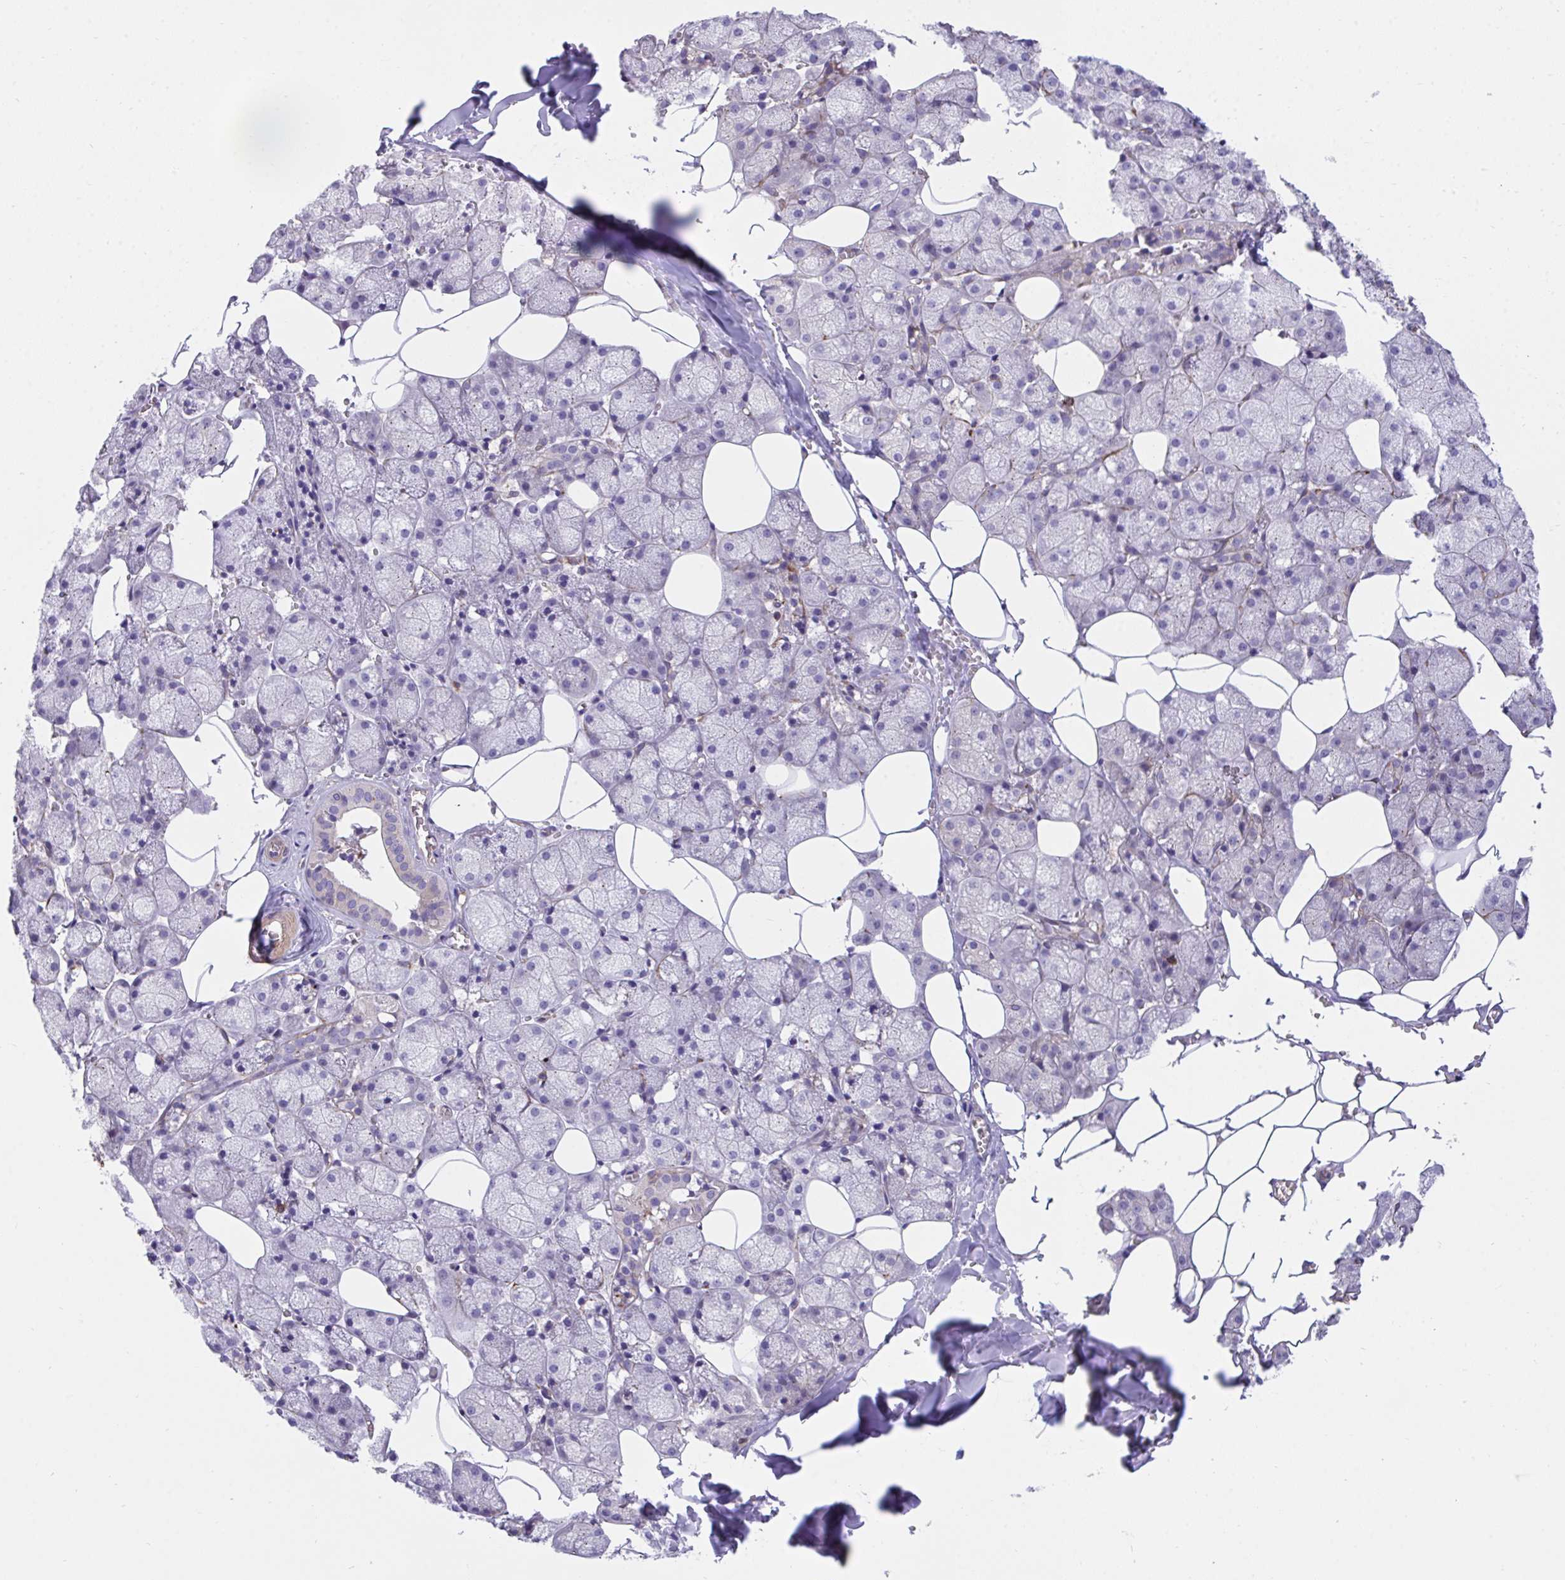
{"staining": {"intensity": "moderate", "quantity": "<25%", "location": "cytoplasmic/membranous"}, "tissue": "salivary gland", "cell_type": "Glandular cells", "image_type": "normal", "snomed": [{"axis": "morphology", "description": "Normal tissue, NOS"}, {"axis": "topography", "description": "Salivary gland"}, {"axis": "topography", "description": "Peripheral nerve tissue"}], "caption": "Immunohistochemical staining of normal human salivary gland shows <25% levels of moderate cytoplasmic/membranous protein staining in approximately <25% of glandular cells. The protein of interest is shown in brown color, while the nuclei are stained blue.", "gene": "PPIH", "patient": {"sex": "male", "age": 38}}